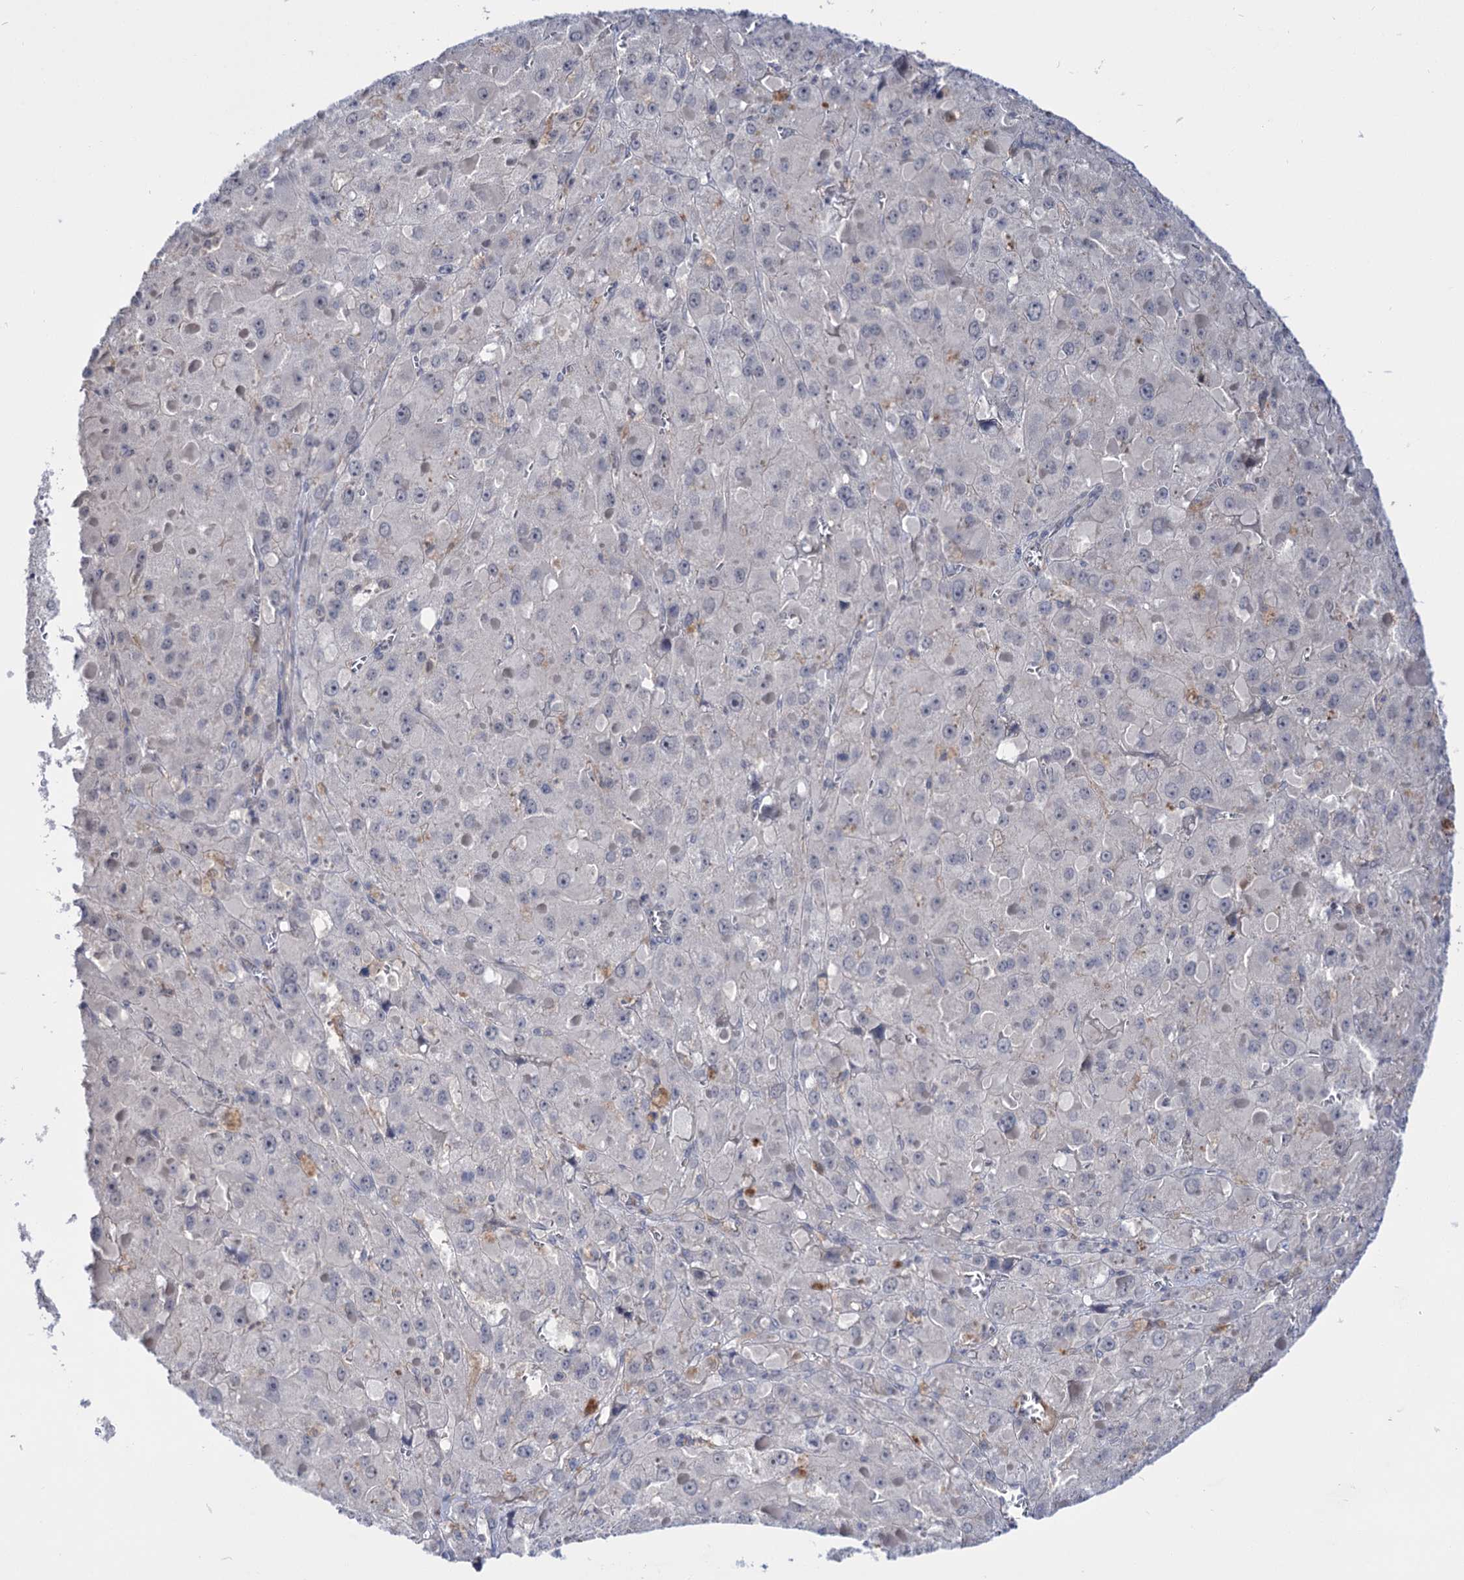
{"staining": {"intensity": "negative", "quantity": "none", "location": "none"}, "tissue": "liver cancer", "cell_type": "Tumor cells", "image_type": "cancer", "snomed": [{"axis": "morphology", "description": "Carcinoma, Hepatocellular, NOS"}, {"axis": "topography", "description": "Liver"}], "caption": "This is a micrograph of IHC staining of liver hepatocellular carcinoma, which shows no staining in tumor cells.", "gene": "NEK10", "patient": {"sex": "female", "age": 73}}